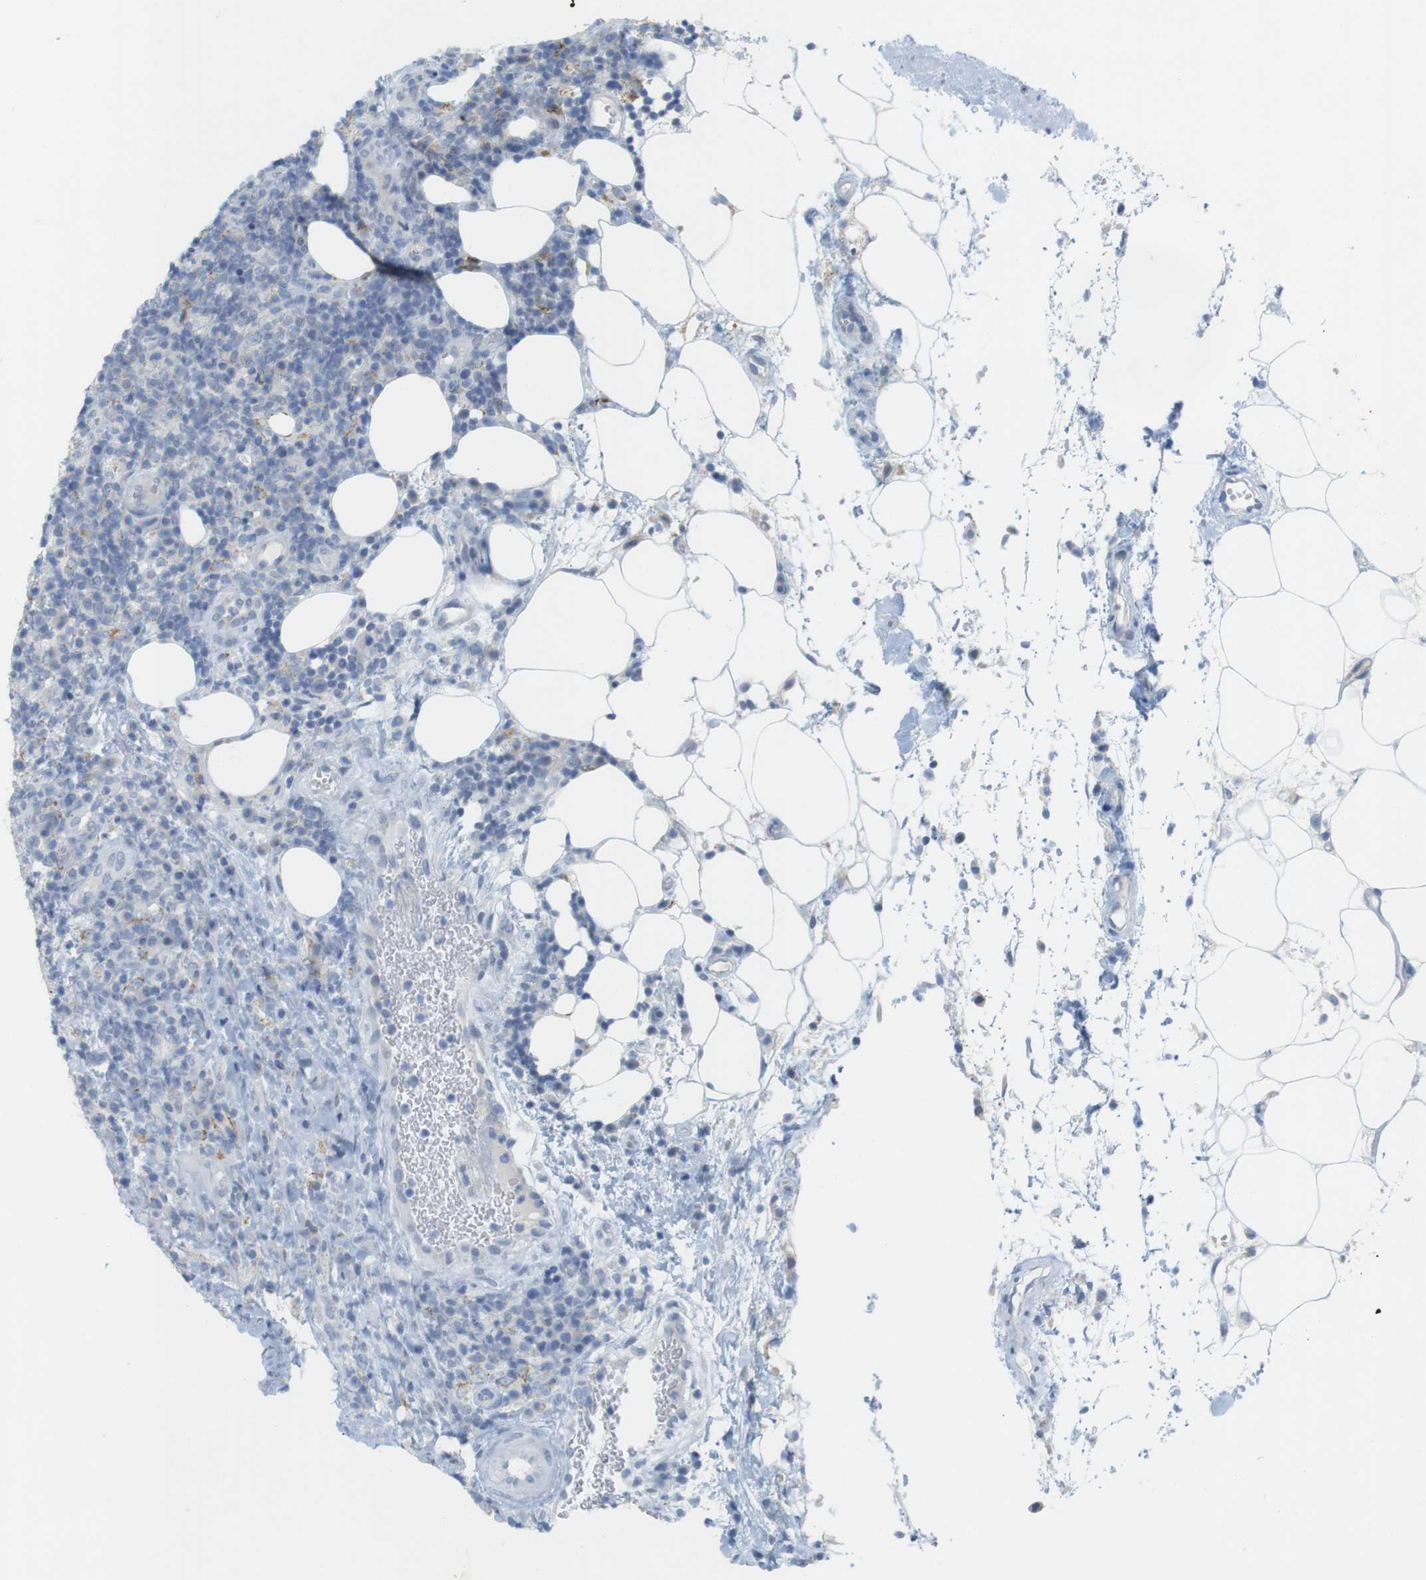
{"staining": {"intensity": "negative", "quantity": "none", "location": "none"}, "tissue": "lymphoma", "cell_type": "Tumor cells", "image_type": "cancer", "snomed": [{"axis": "morphology", "description": "Malignant lymphoma, non-Hodgkin's type, High grade"}, {"axis": "topography", "description": "Lymph node"}], "caption": "Micrograph shows no significant protein expression in tumor cells of lymphoma.", "gene": "YIPF1", "patient": {"sex": "female", "age": 76}}